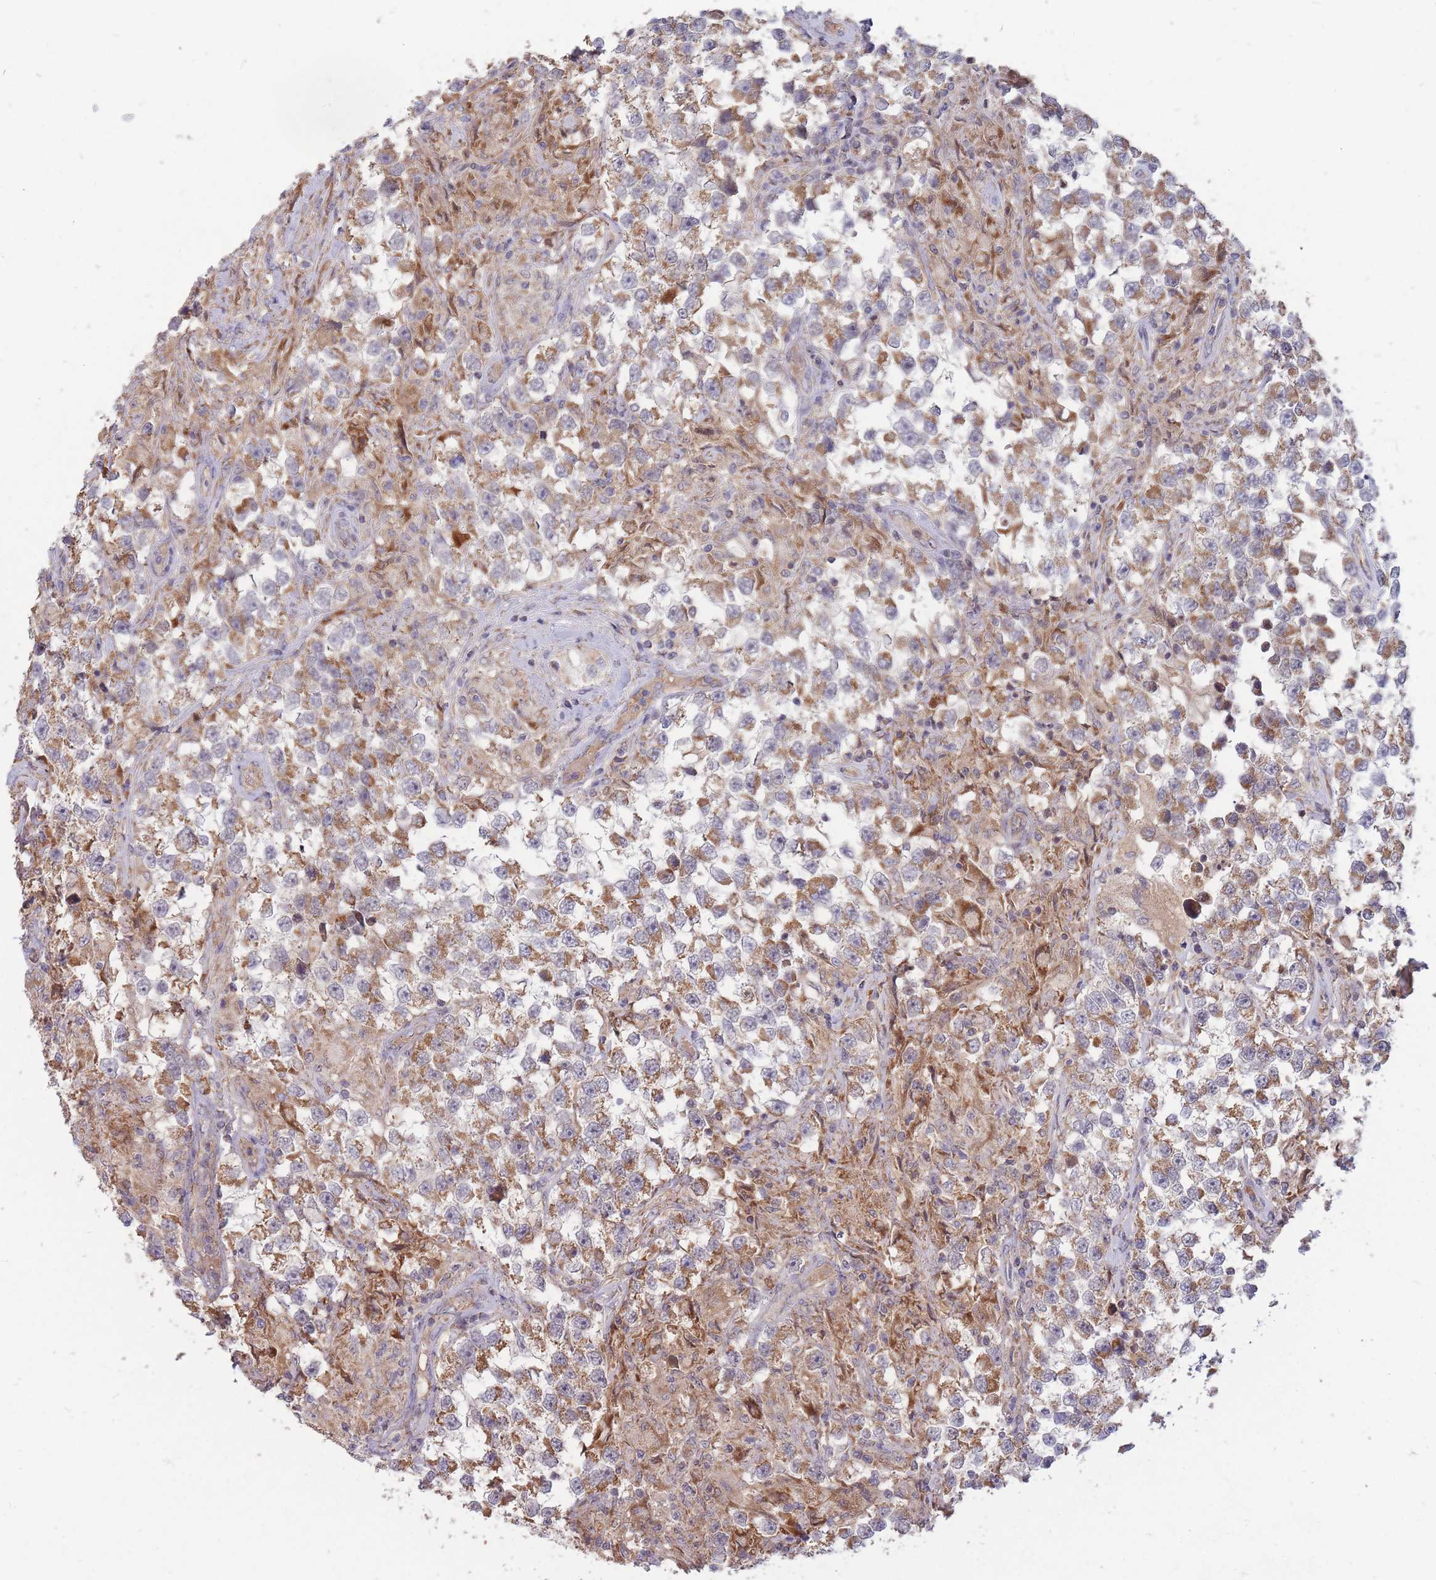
{"staining": {"intensity": "moderate", "quantity": ">75%", "location": "cytoplasmic/membranous"}, "tissue": "testis cancer", "cell_type": "Tumor cells", "image_type": "cancer", "snomed": [{"axis": "morphology", "description": "Seminoma, NOS"}, {"axis": "topography", "description": "Testis"}], "caption": "Testis cancer stained with DAB (3,3'-diaminobenzidine) immunohistochemistry (IHC) demonstrates medium levels of moderate cytoplasmic/membranous expression in approximately >75% of tumor cells.", "gene": "PTPMT1", "patient": {"sex": "male", "age": 46}}